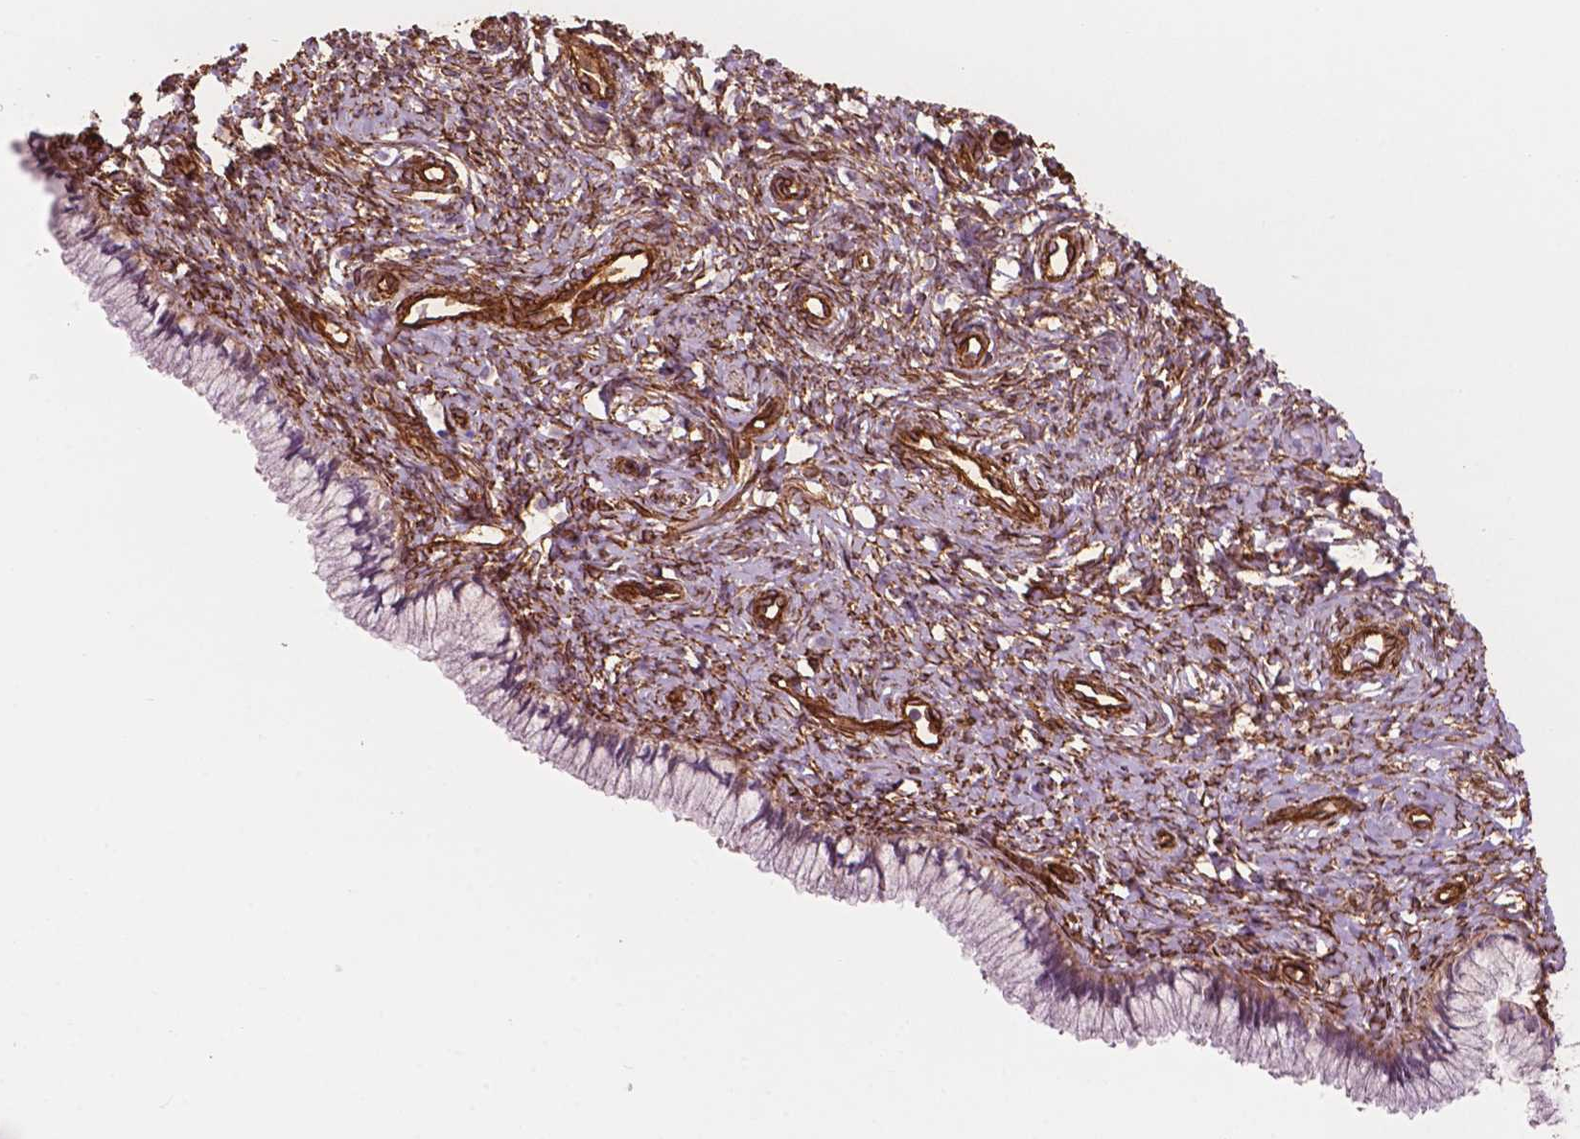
{"staining": {"intensity": "moderate", "quantity": "<25%", "location": "cytoplasmic/membranous"}, "tissue": "cervix", "cell_type": "Glandular cells", "image_type": "normal", "snomed": [{"axis": "morphology", "description": "Normal tissue, NOS"}, {"axis": "topography", "description": "Cervix"}], "caption": "Protein expression analysis of benign cervix shows moderate cytoplasmic/membranous staining in about <25% of glandular cells. (DAB (3,3'-diaminobenzidine) = brown stain, brightfield microscopy at high magnification).", "gene": "EGFL8", "patient": {"sex": "female", "age": 37}}